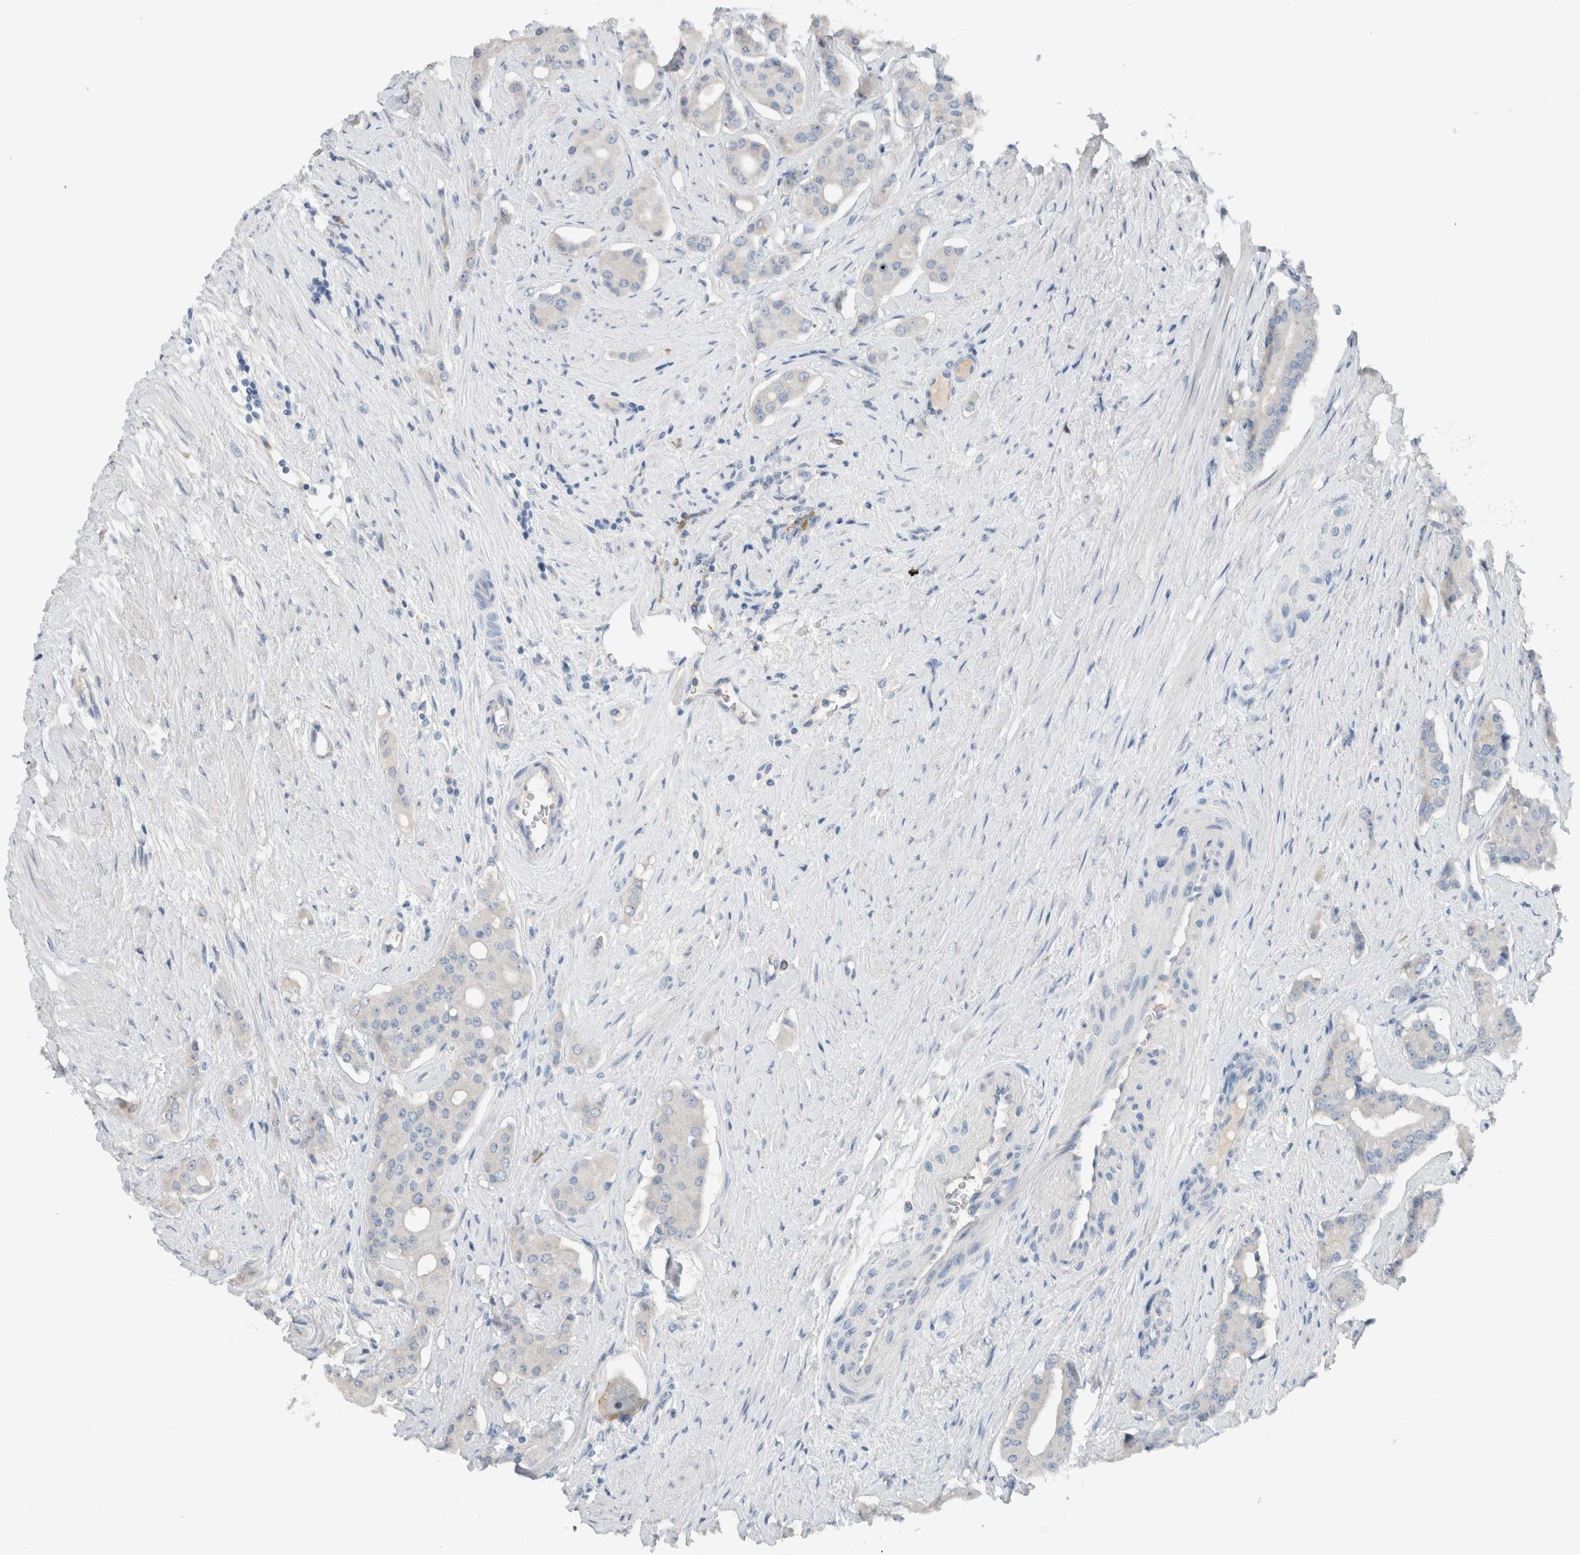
{"staining": {"intensity": "negative", "quantity": "none", "location": "none"}, "tissue": "prostate cancer", "cell_type": "Tumor cells", "image_type": "cancer", "snomed": [{"axis": "morphology", "description": "Adenocarcinoma, High grade"}, {"axis": "topography", "description": "Prostate"}], "caption": "Immunohistochemistry (IHC) micrograph of neoplastic tissue: prostate cancer stained with DAB shows no significant protein positivity in tumor cells.", "gene": "DUOX1", "patient": {"sex": "male", "age": 71}}